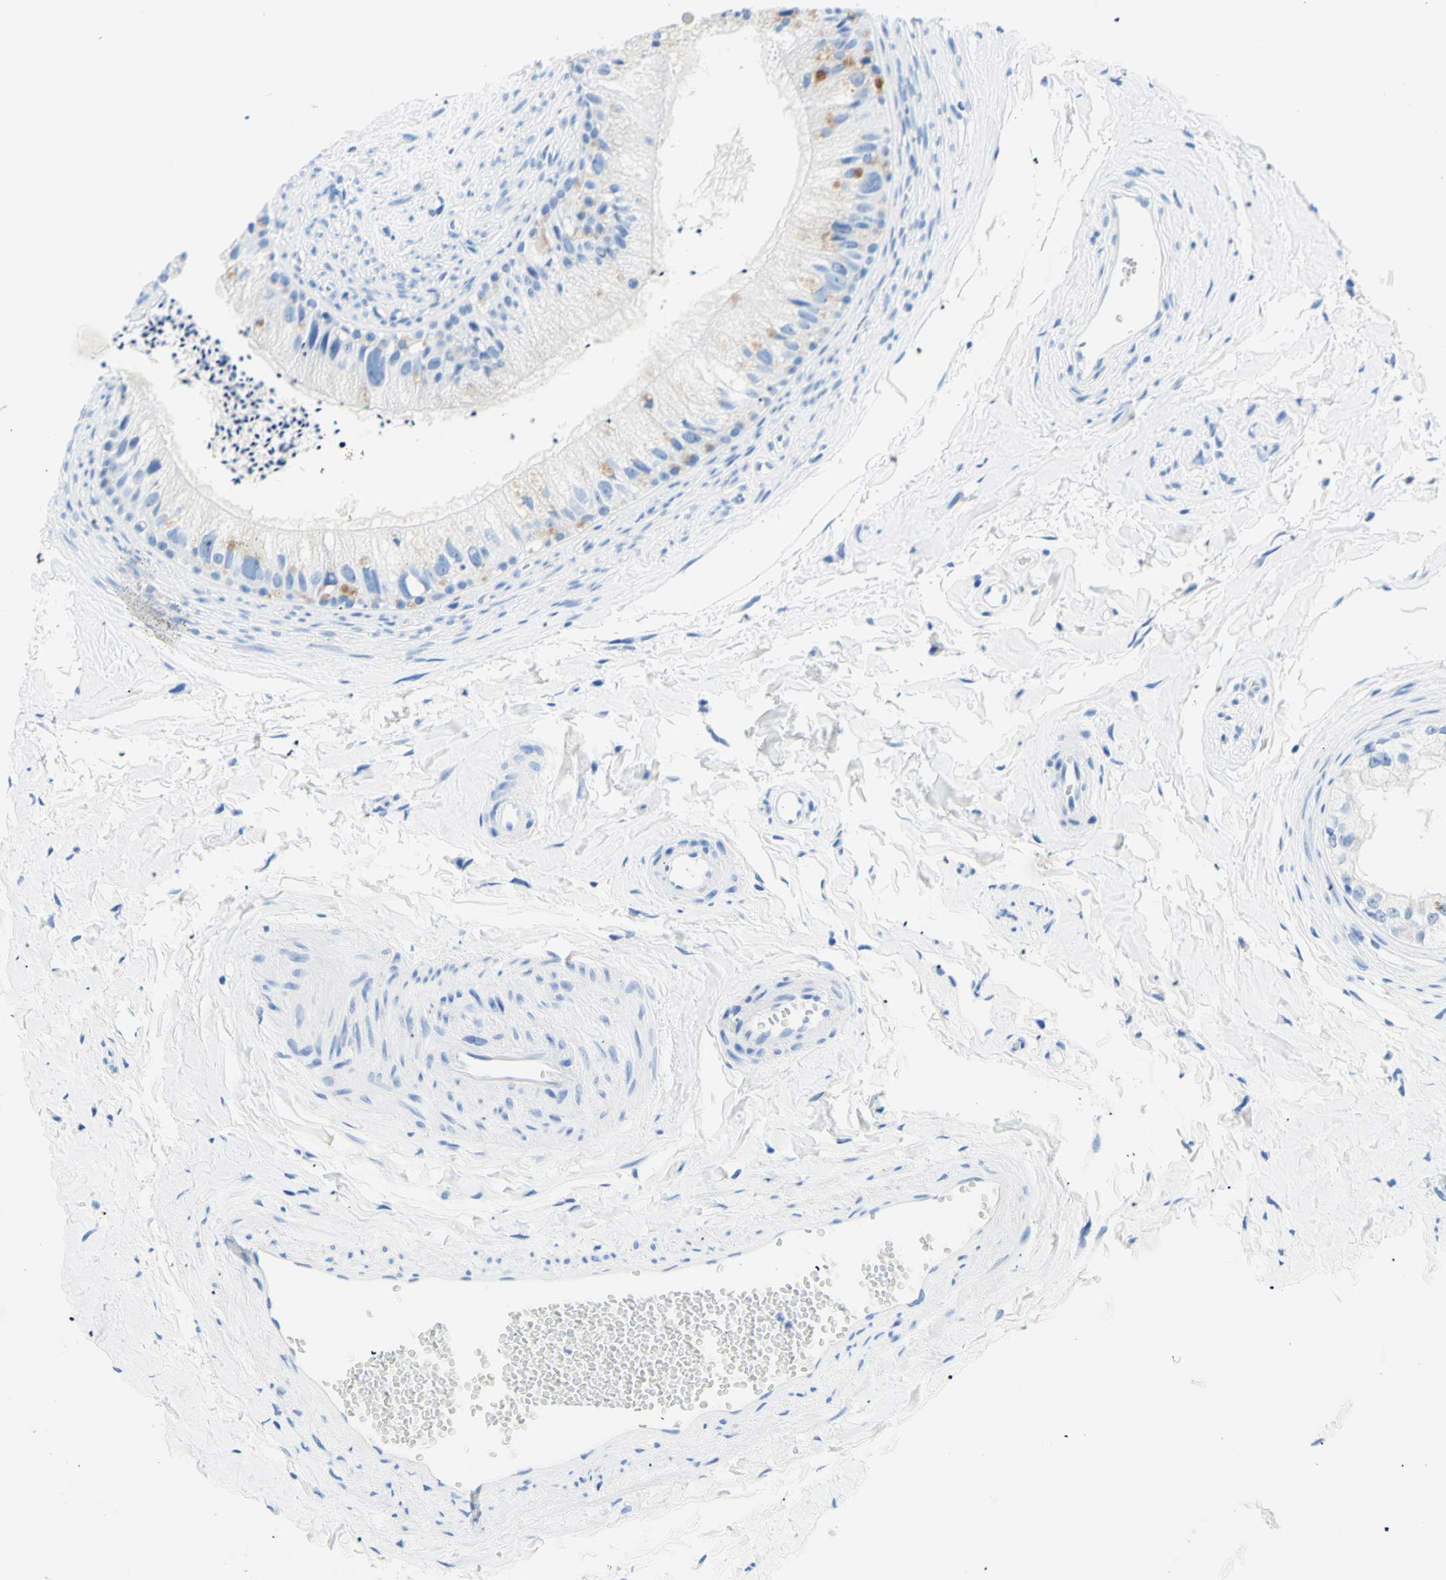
{"staining": {"intensity": "moderate", "quantity": "25%-75%", "location": "cytoplasmic/membranous"}, "tissue": "epididymis", "cell_type": "Glandular cells", "image_type": "normal", "snomed": [{"axis": "morphology", "description": "Normal tissue, NOS"}, {"axis": "topography", "description": "Epididymis"}], "caption": "High-power microscopy captured an immunohistochemistry (IHC) photomicrograph of benign epididymis, revealing moderate cytoplasmic/membranous staining in approximately 25%-75% of glandular cells. The staining is performed using DAB (3,3'-diaminobenzidine) brown chromogen to label protein expression. The nuclei are counter-stained blue using hematoxylin.", "gene": "MYH2", "patient": {"sex": "male", "age": 56}}